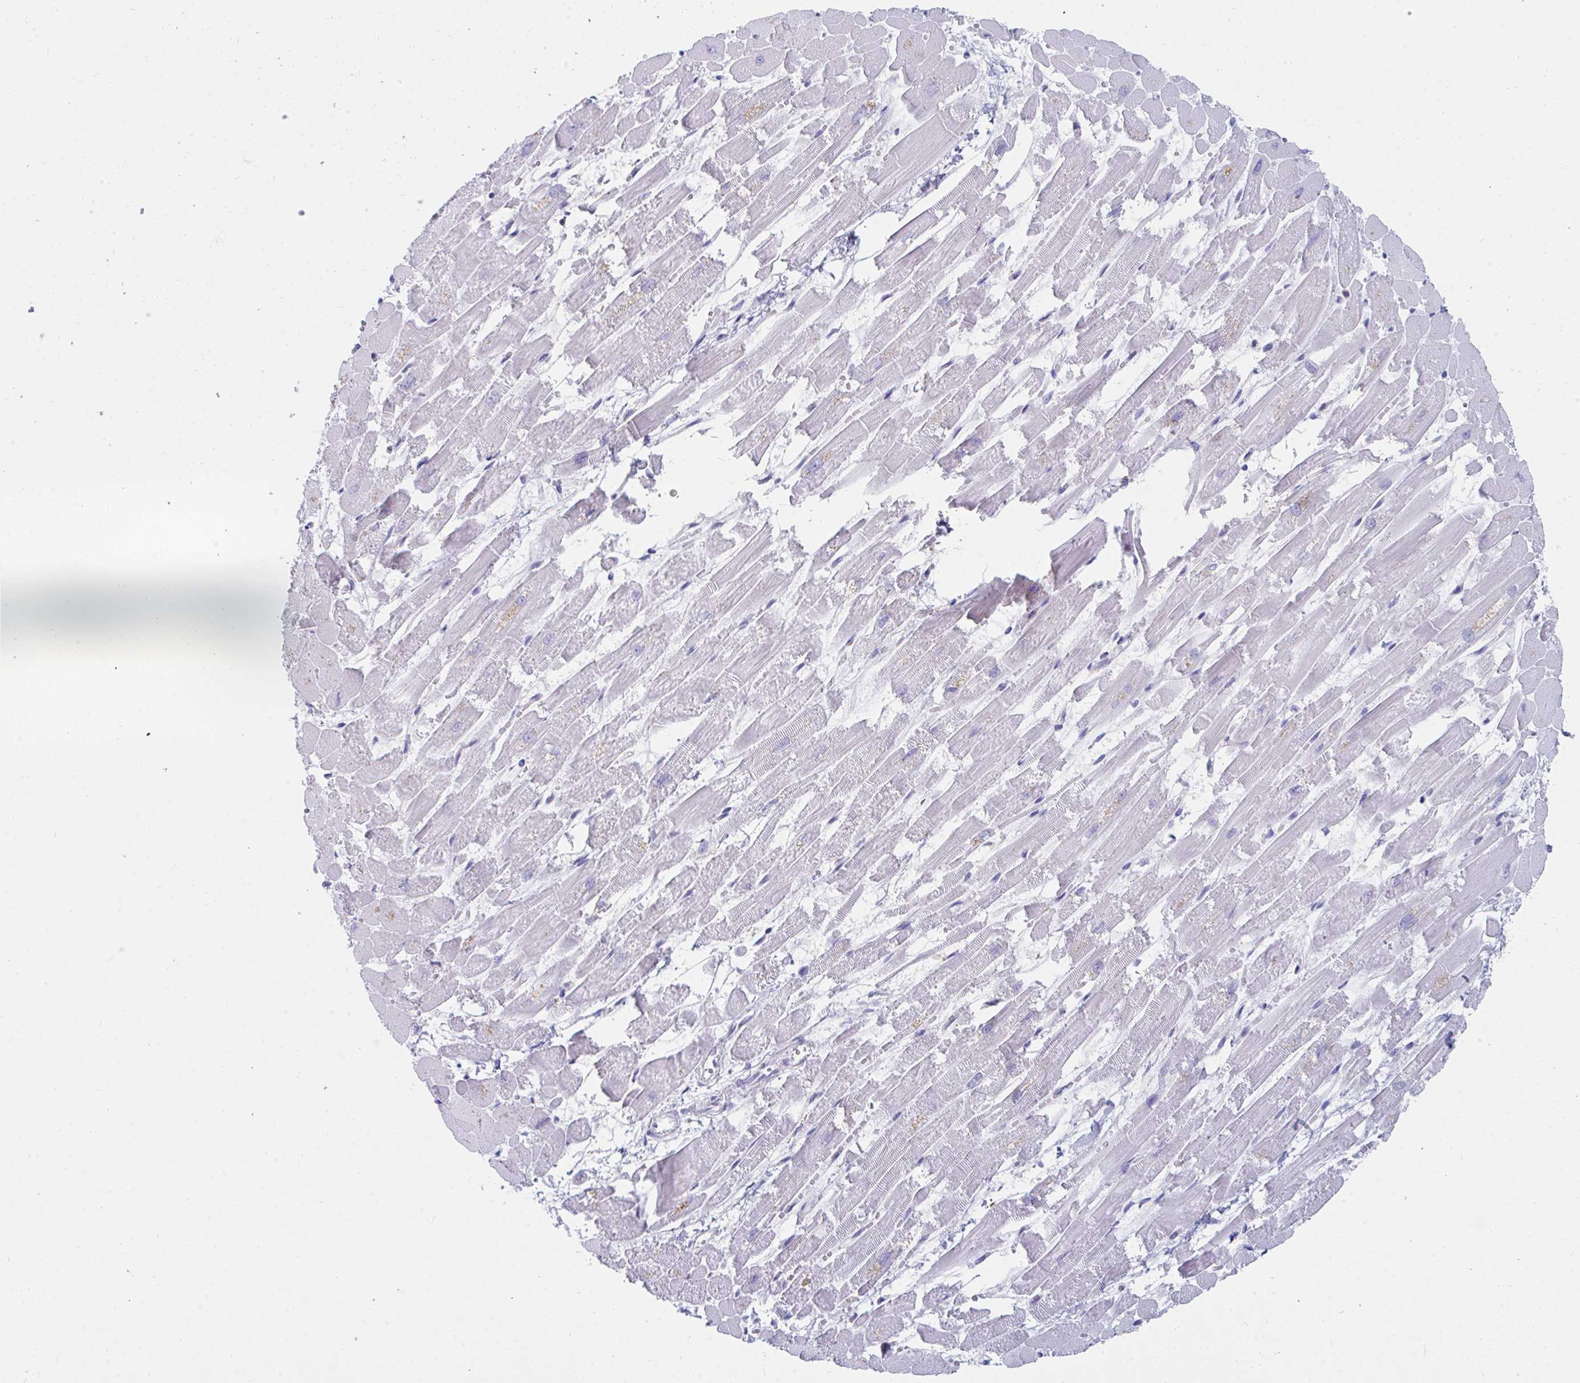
{"staining": {"intensity": "negative", "quantity": "none", "location": "none"}, "tissue": "heart muscle", "cell_type": "Cardiomyocytes", "image_type": "normal", "snomed": [{"axis": "morphology", "description": "Normal tissue, NOS"}, {"axis": "topography", "description": "Heart"}], "caption": "High power microscopy image of an immunohistochemistry photomicrograph of normal heart muscle, revealing no significant positivity in cardiomyocytes. (DAB (3,3'-diaminobenzidine) IHC, high magnification).", "gene": "MGAM2", "patient": {"sex": "female", "age": 52}}